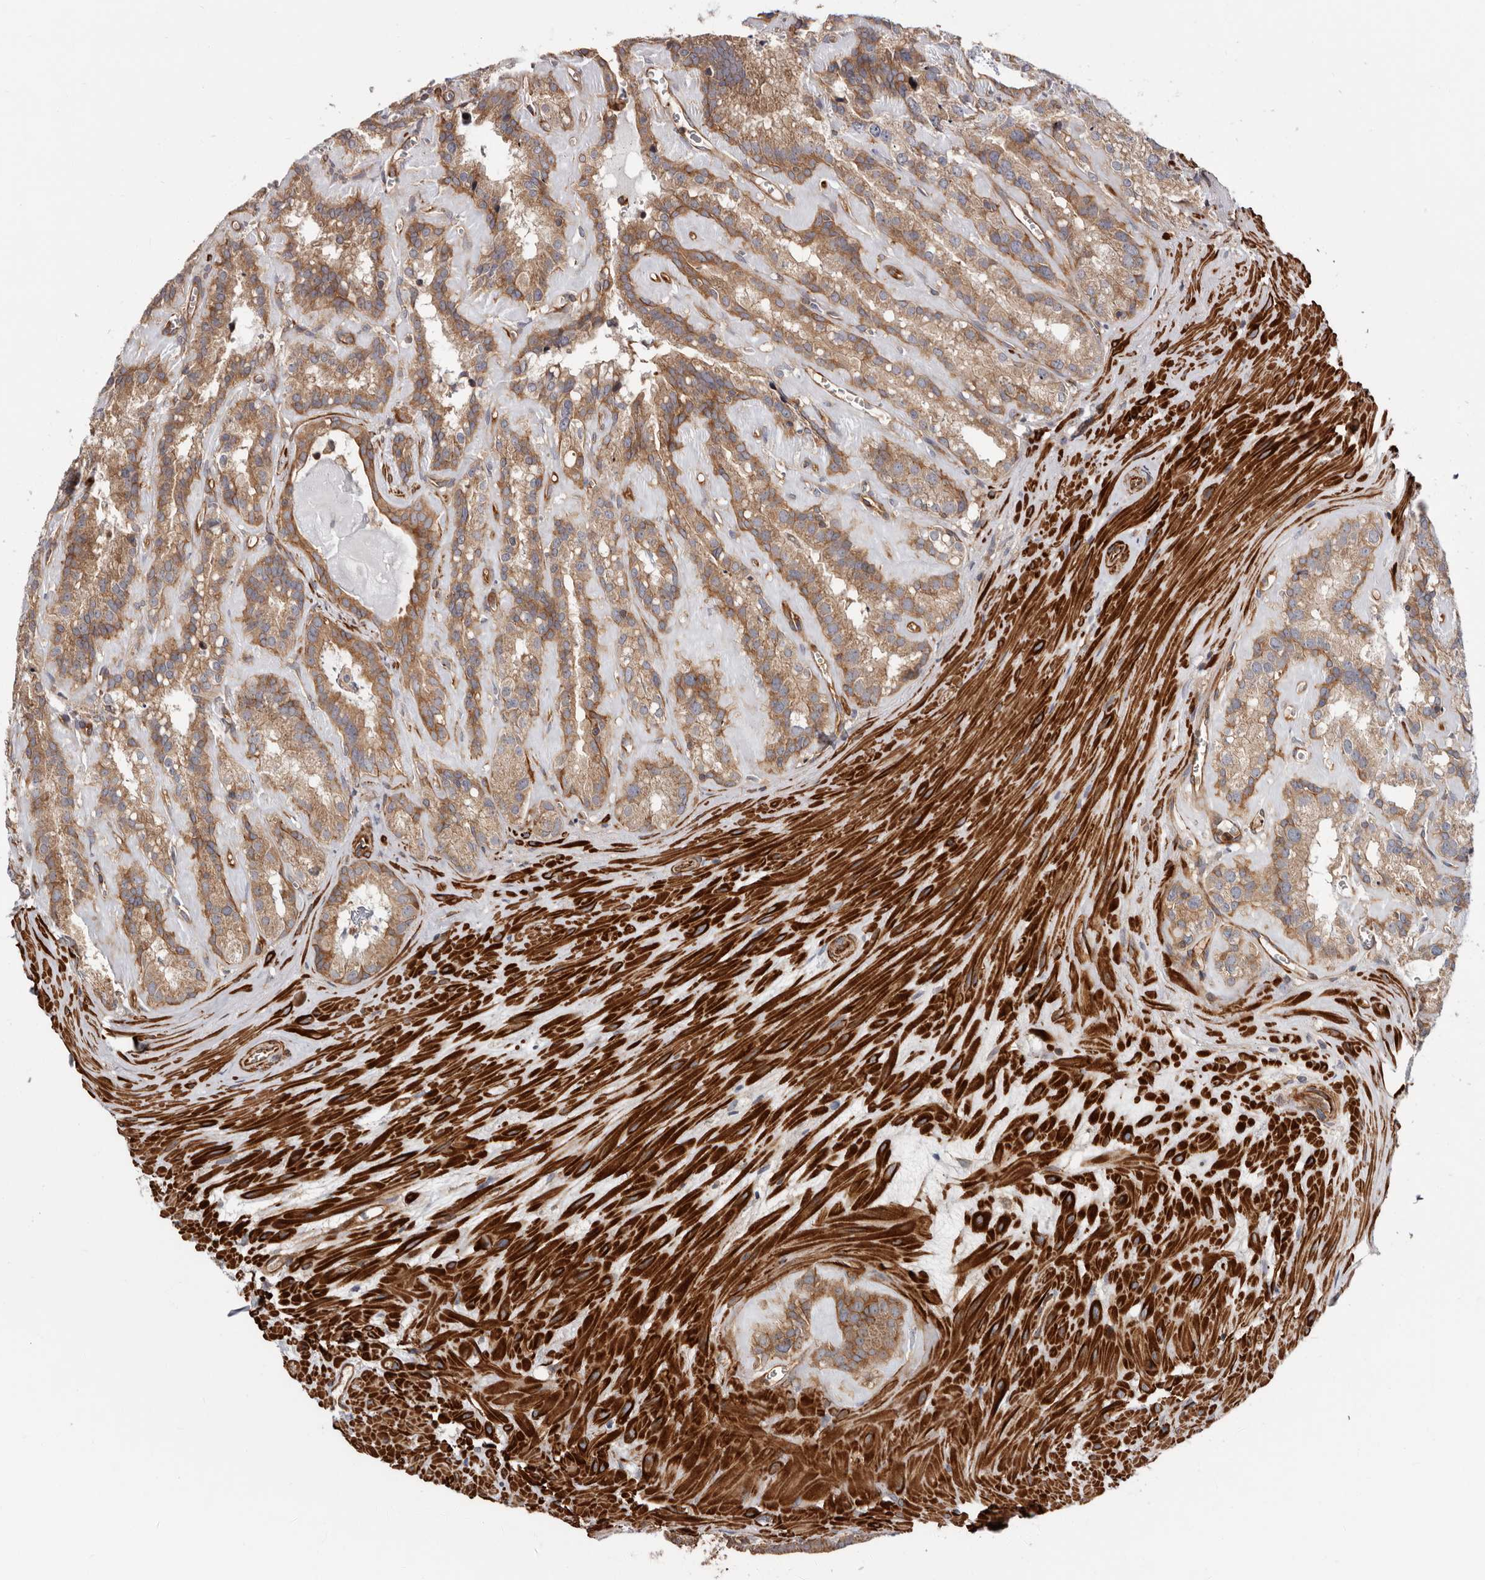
{"staining": {"intensity": "strong", "quantity": "25%-75%", "location": "cytoplasmic/membranous"}, "tissue": "seminal vesicle", "cell_type": "Glandular cells", "image_type": "normal", "snomed": [{"axis": "morphology", "description": "Normal tissue, NOS"}, {"axis": "topography", "description": "Prostate"}, {"axis": "topography", "description": "Seminal veicle"}], "caption": "Immunohistochemical staining of benign human seminal vesicle displays 25%-75% levels of strong cytoplasmic/membranous protein positivity in approximately 25%-75% of glandular cells. The staining was performed using DAB to visualize the protein expression in brown, while the nuclei were stained in blue with hematoxylin (Magnification: 20x).", "gene": "TMC7", "patient": {"sex": "male", "age": 59}}